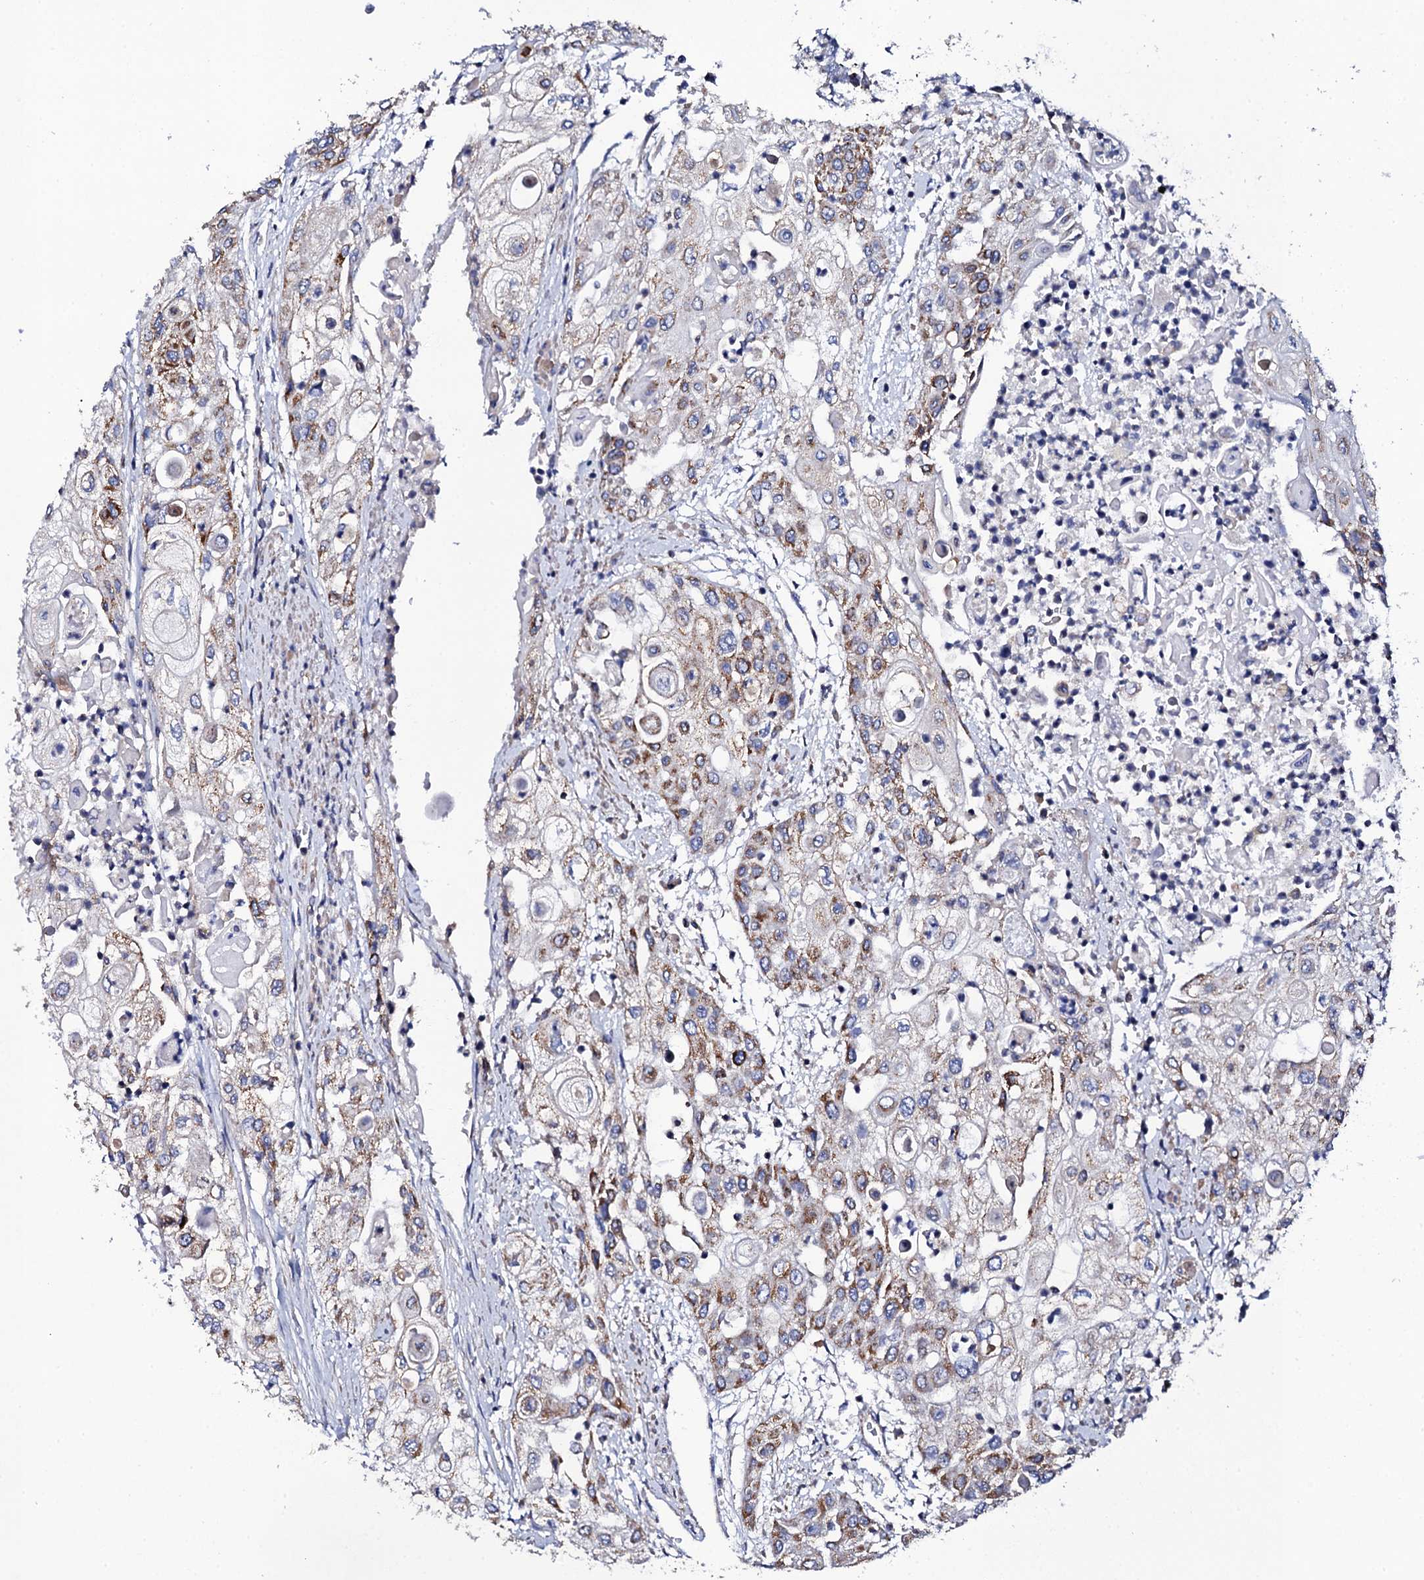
{"staining": {"intensity": "moderate", "quantity": "25%-75%", "location": "cytoplasmic/membranous"}, "tissue": "urothelial cancer", "cell_type": "Tumor cells", "image_type": "cancer", "snomed": [{"axis": "morphology", "description": "Urothelial carcinoma, High grade"}, {"axis": "topography", "description": "Urinary bladder"}], "caption": "Immunohistochemical staining of urothelial cancer demonstrates medium levels of moderate cytoplasmic/membranous protein expression in approximately 25%-75% of tumor cells.", "gene": "TCAF2", "patient": {"sex": "female", "age": 79}}